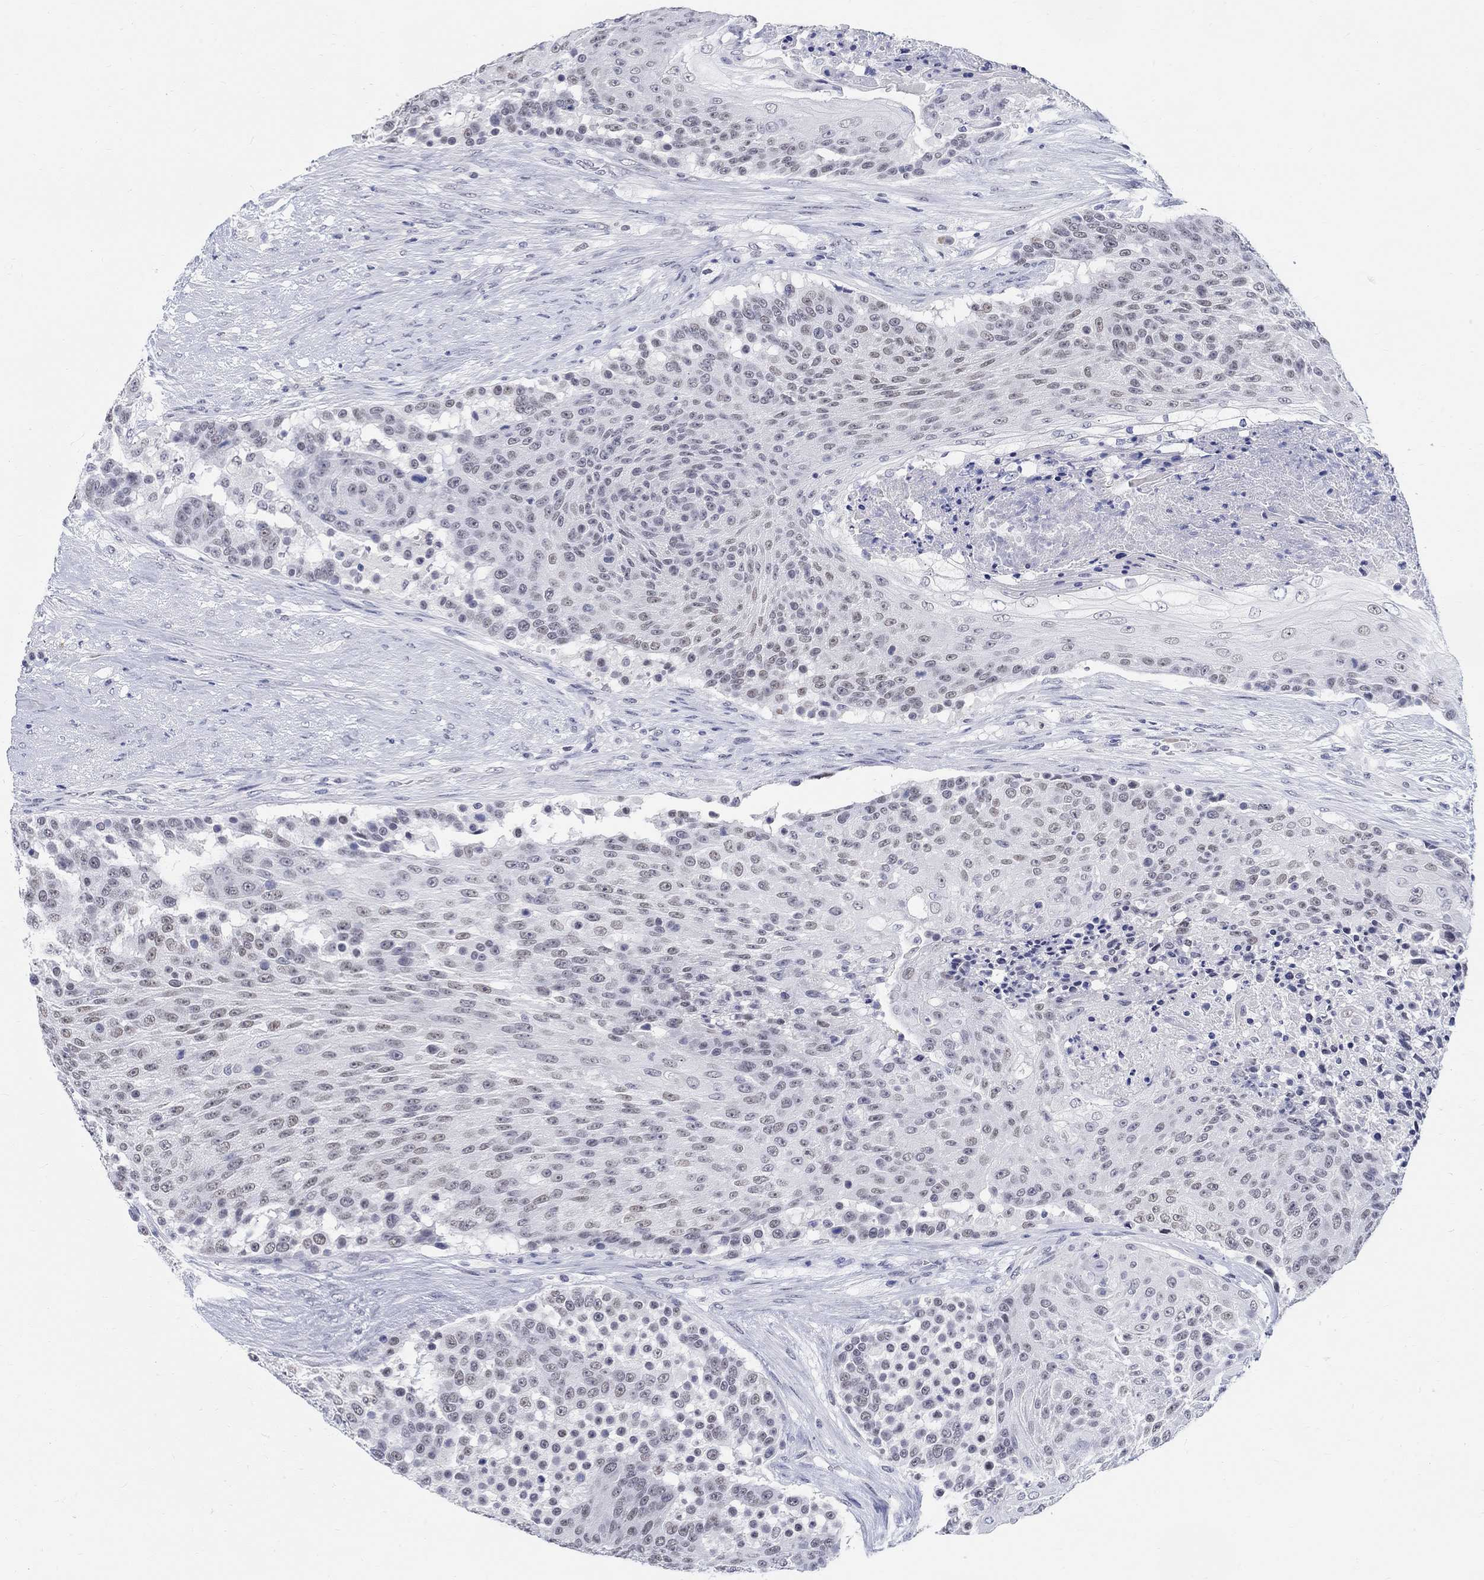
{"staining": {"intensity": "negative", "quantity": "none", "location": "none"}, "tissue": "urothelial cancer", "cell_type": "Tumor cells", "image_type": "cancer", "snomed": [{"axis": "morphology", "description": "Urothelial carcinoma, High grade"}, {"axis": "topography", "description": "Urinary bladder"}], "caption": "Immunohistochemistry of high-grade urothelial carcinoma displays no positivity in tumor cells.", "gene": "ANKS1B", "patient": {"sex": "female", "age": 63}}